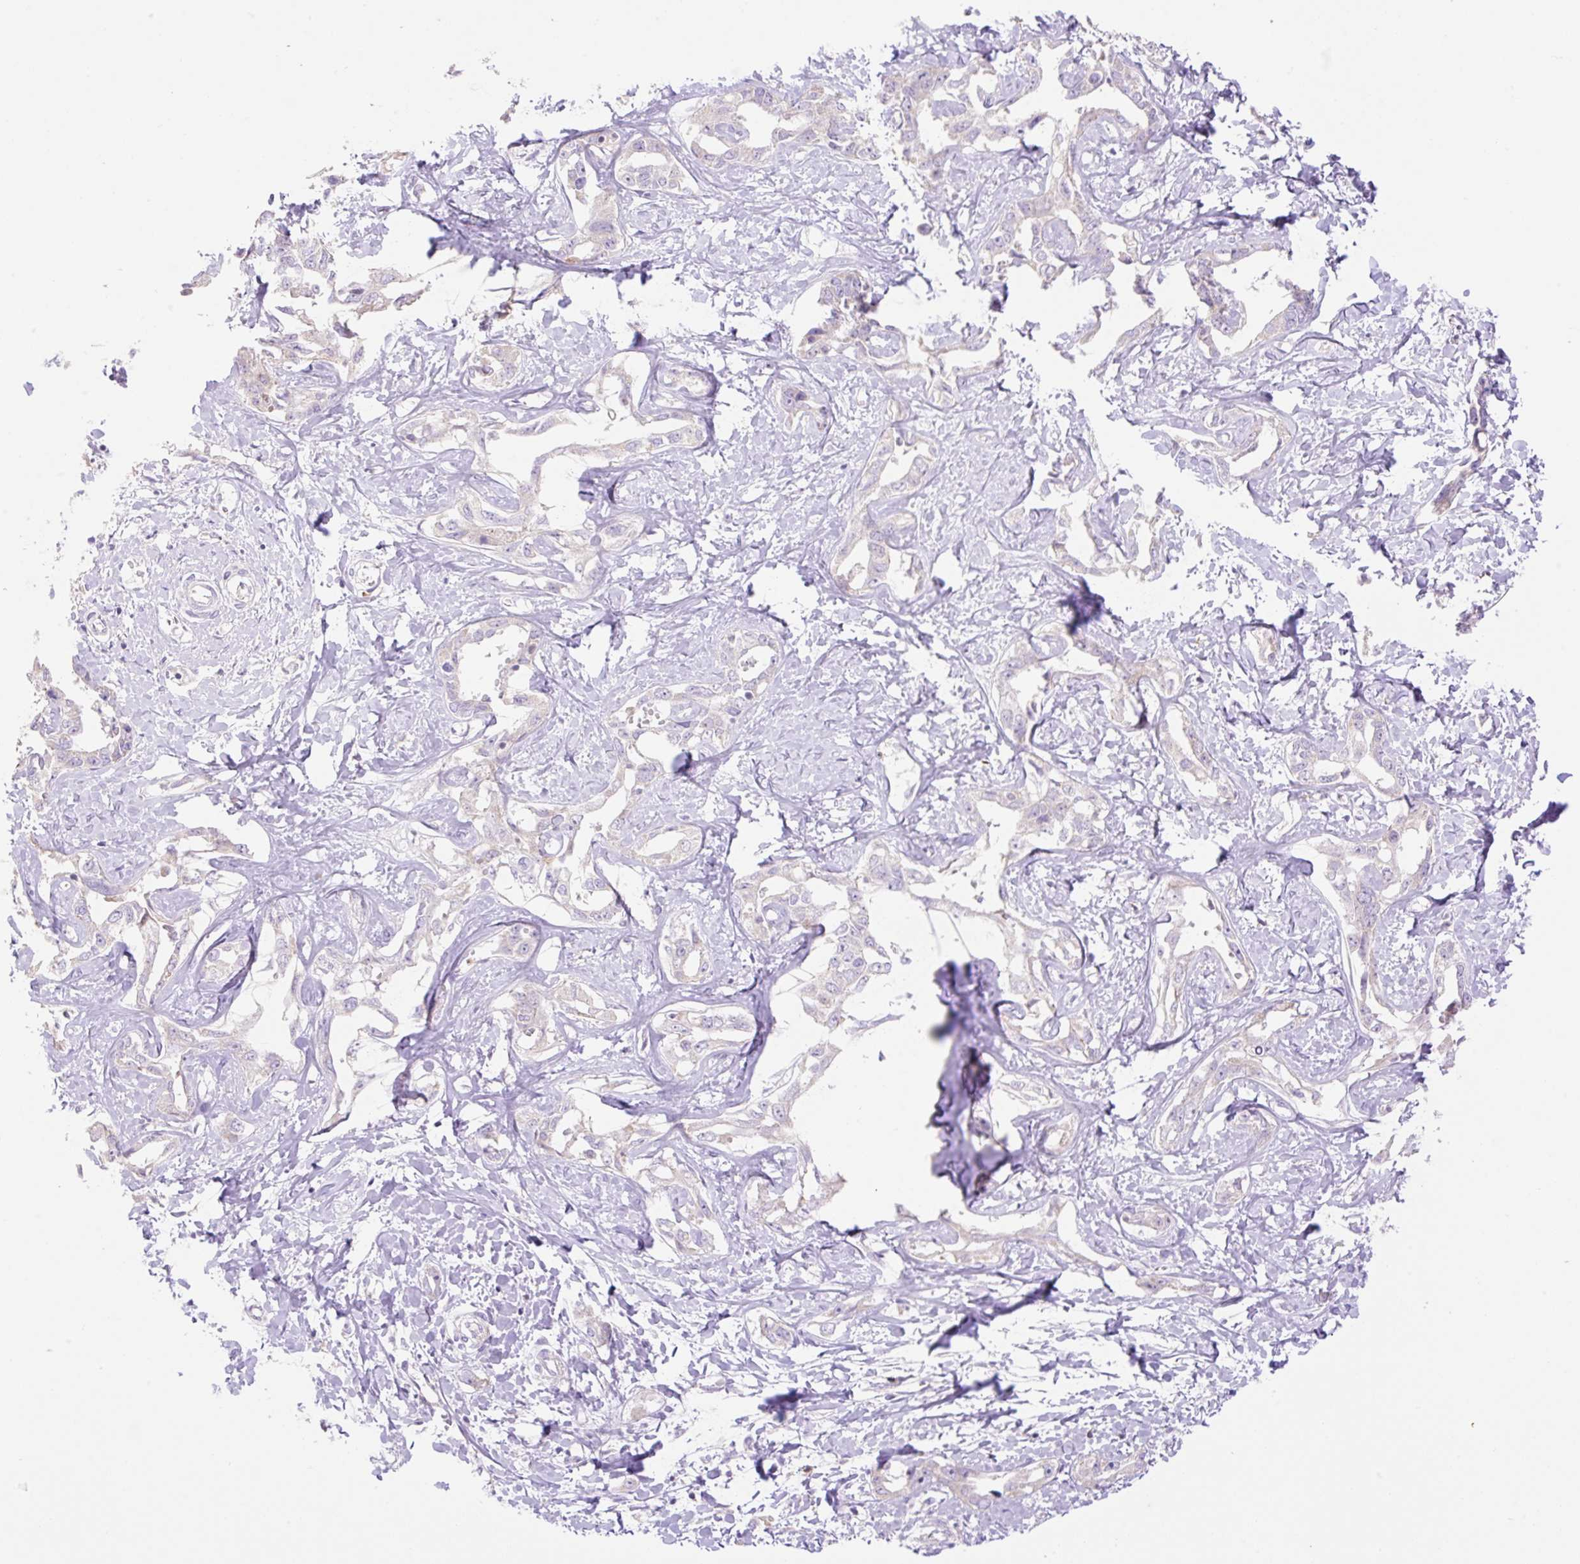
{"staining": {"intensity": "weak", "quantity": "<25%", "location": "cytoplasmic/membranous"}, "tissue": "liver cancer", "cell_type": "Tumor cells", "image_type": "cancer", "snomed": [{"axis": "morphology", "description": "Cholangiocarcinoma"}, {"axis": "topography", "description": "Liver"}], "caption": "The photomicrograph reveals no staining of tumor cells in liver cancer (cholangiocarcinoma).", "gene": "VPS25", "patient": {"sex": "male", "age": 59}}